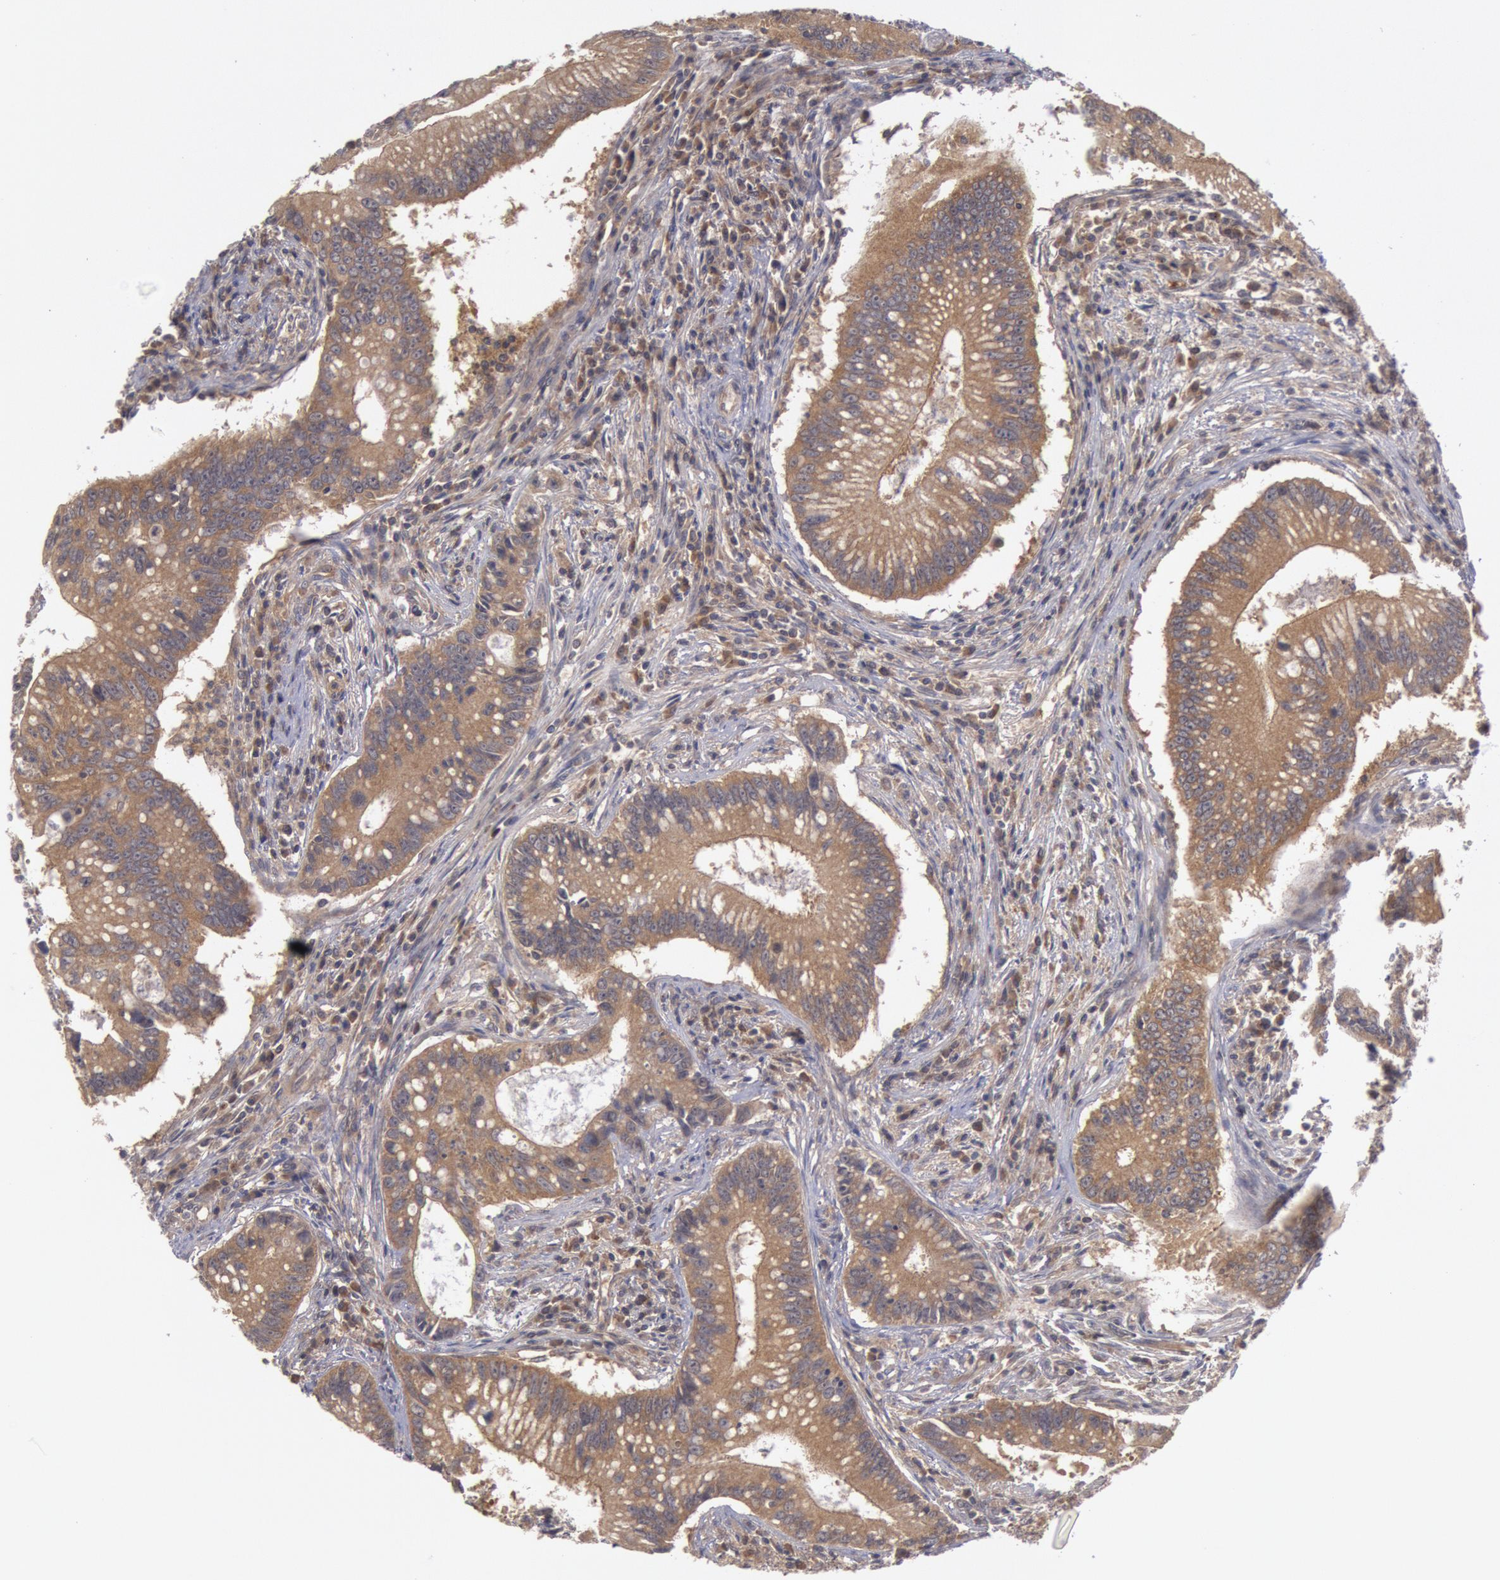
{"staining": {"intensity": "weak", "quantity": ">75%", "location": "cytoplasmic/membranous"}, "tissue": "colorectal cancer", "cell_type": "Tumor cells", "image_type": "cancer", "snomed": [{"axis": "morphology", "description": "Adenocarcinoma, NOS"}, {"axis": "topography", "description": "Rectum"}], "caption": "Human adenocarcinoma (colorectal) stained with a brown dye displays weak cytoplasmic/membranous positive staining in approximately >75% of tumor cells.", "gene": "BRAF", "patient": {"sex": "female", "age": 81}}